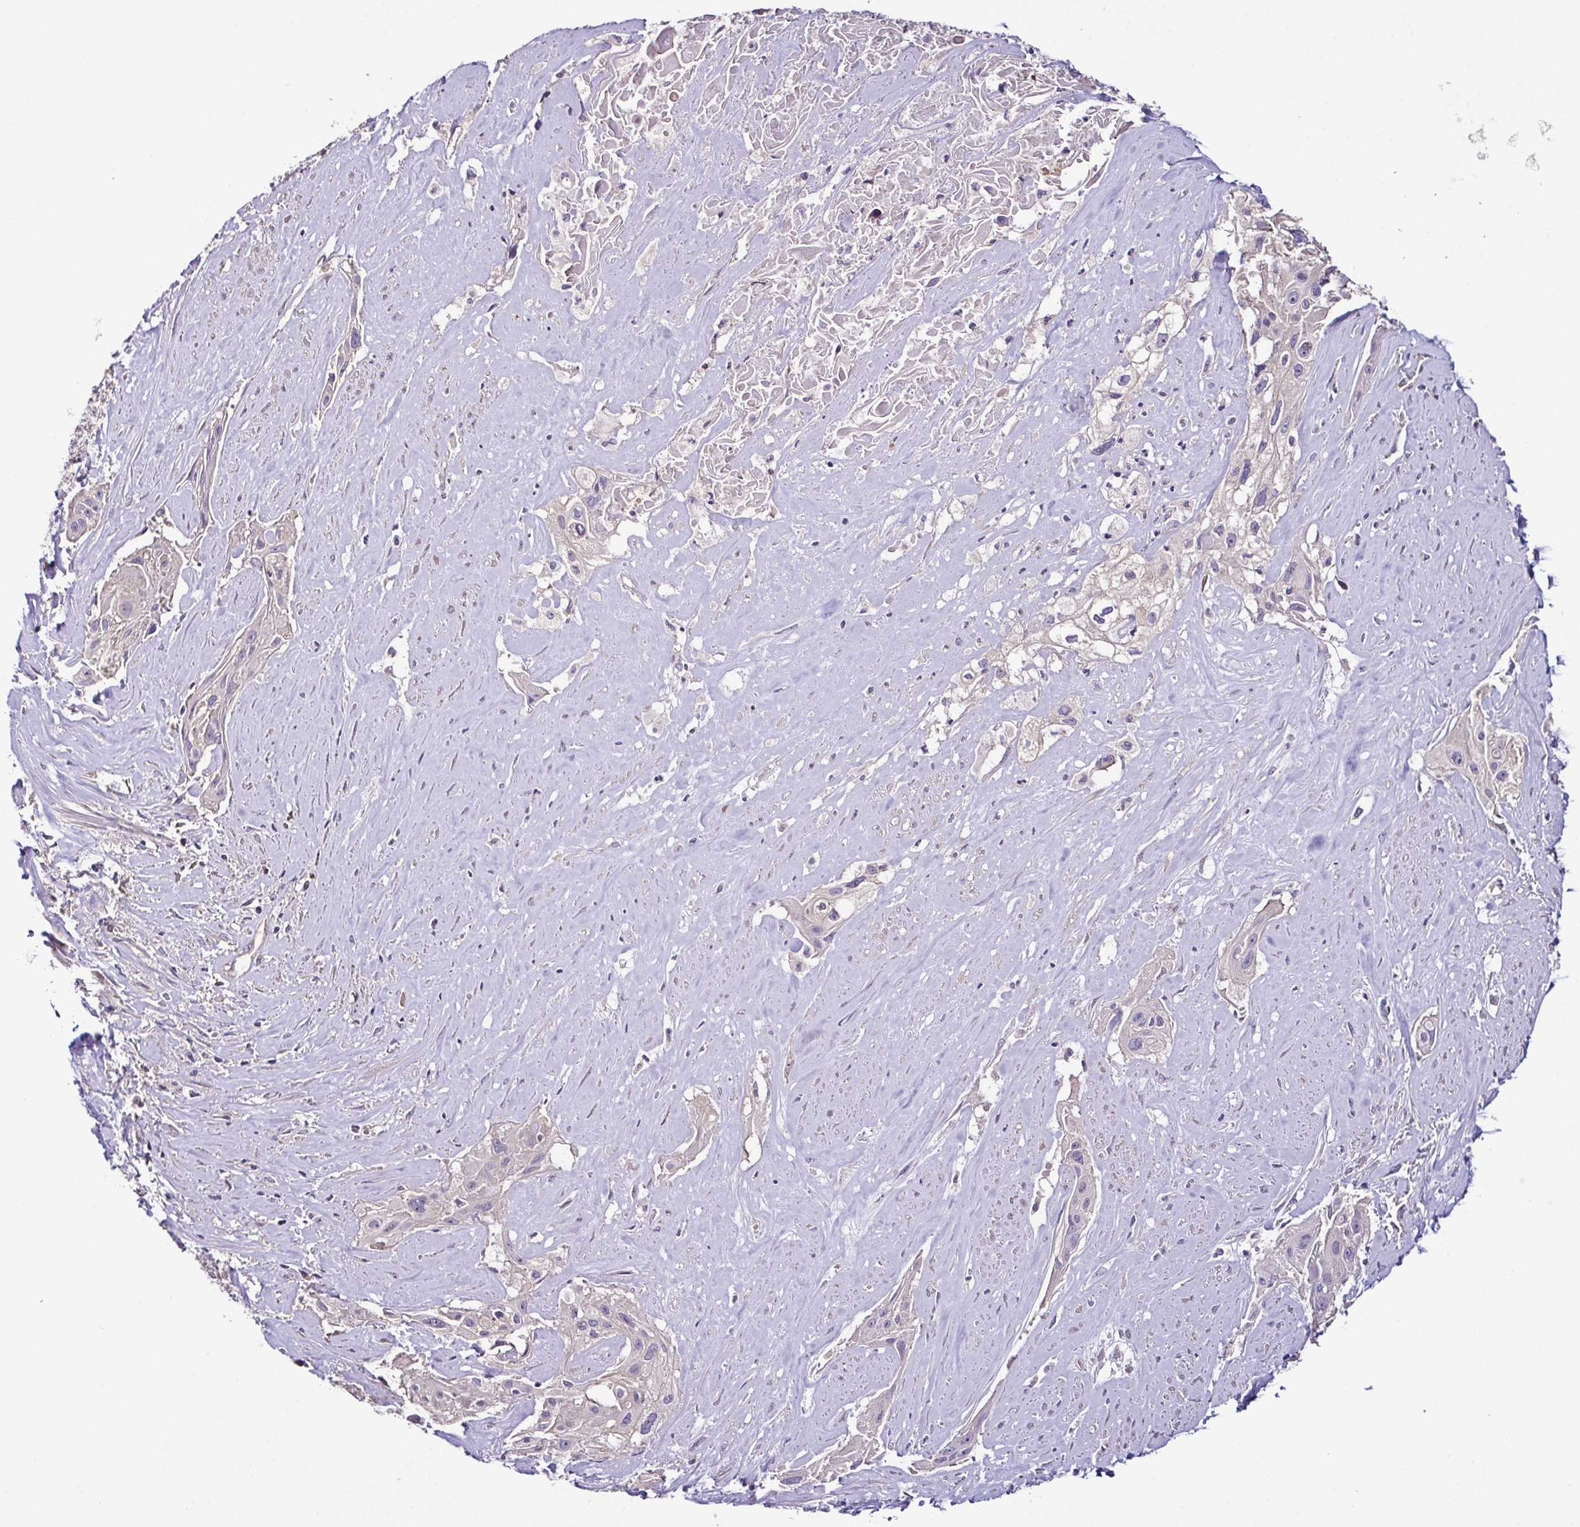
{"staining": {"intensity": "negative", "quantity": "none", "location": "none"}, "tissue": "cervical cancer", "cell_type": "Tumor cells", "image_type": "cancer", "snomed": [{"axis": "morphology", "description": "Squamous cell carcinoma, NOS"}, {"axis": "topography", "description": "Cervix"}], "caption": "Immunohistochemical staining of human cervical cancer (squamous cell carcinoma) reveals no significant positivity in tumor cells.", "gene": "LMOD2", "patient": {"sex": "female", "age": 49}}